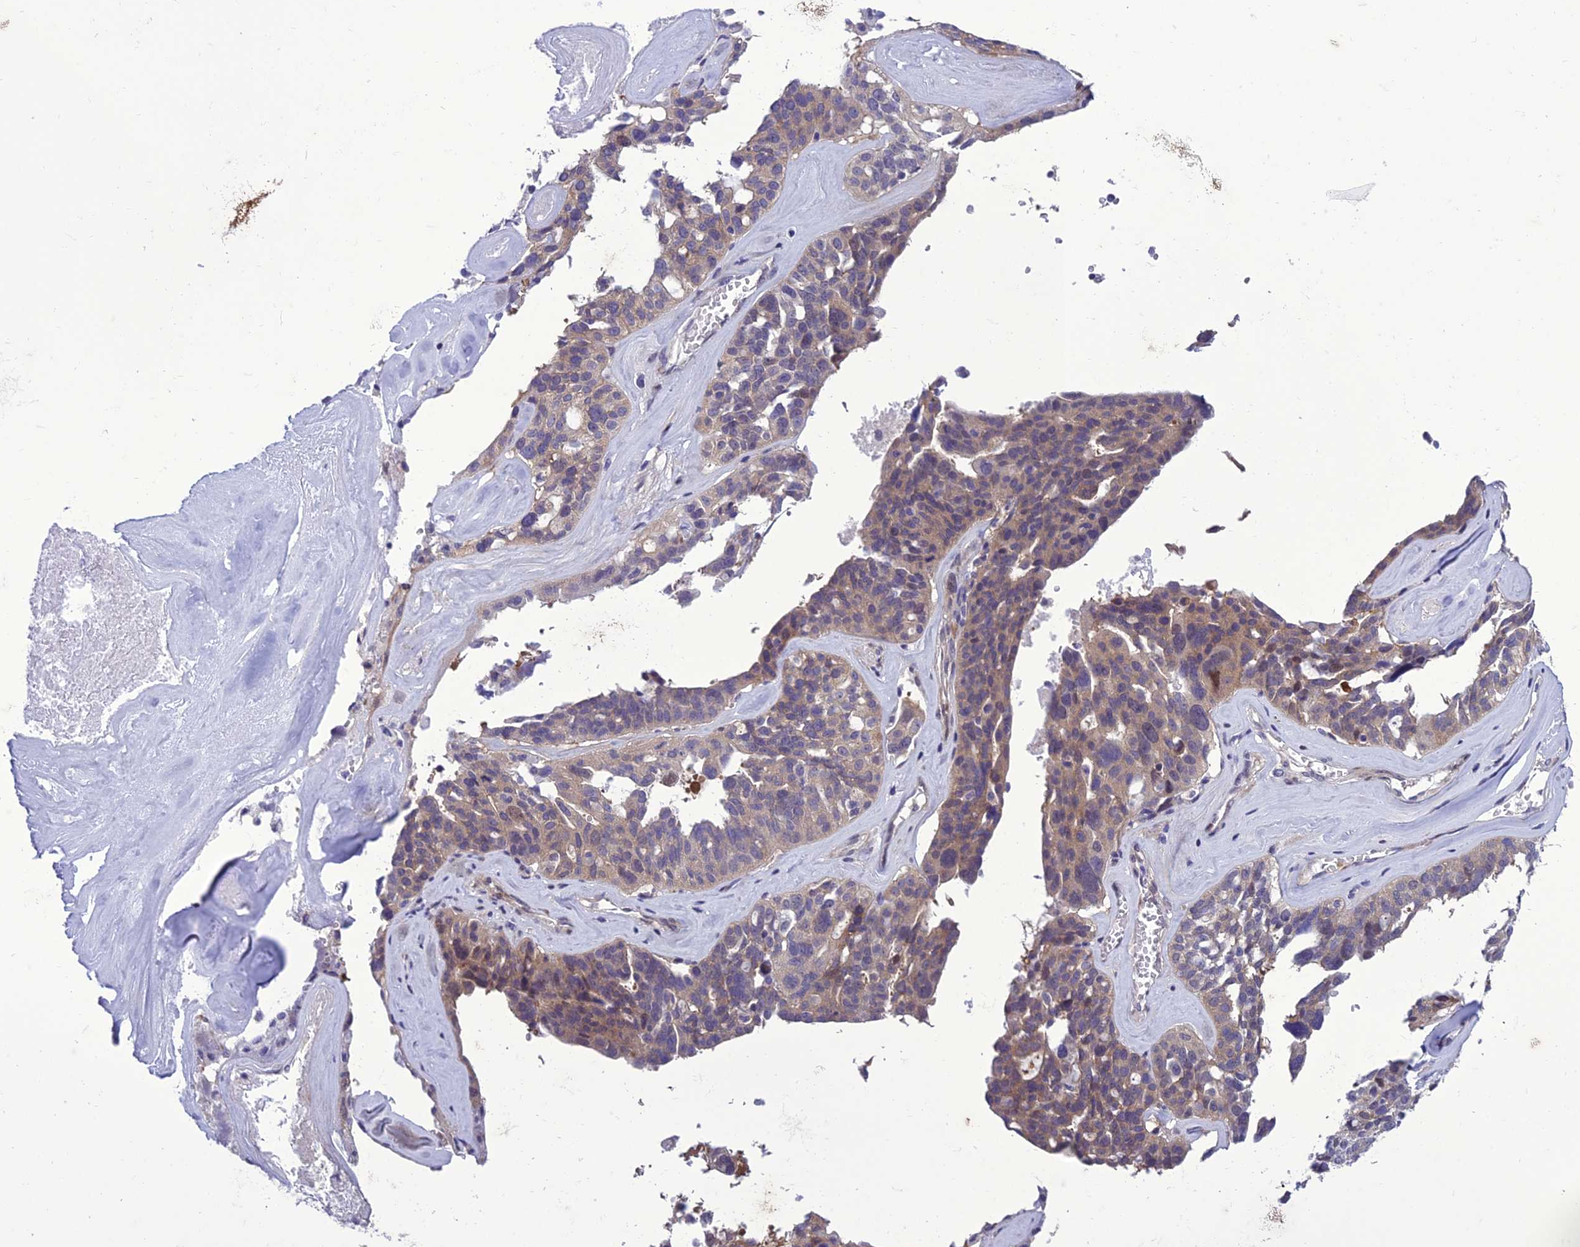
{"staining": {"intensity": "weak", "quantity": ">75%", "location": "cytoplasmic/membranous"}, "tissue": "ovarian cancer", "cell_type": "Tumor cells", "image_type": "cancer", "snomed": [{"axis": "morphology", "description": "Cystadenocarcinoma, serous, NOS"}, {"axis": "topography", "description": "Ovary"}], "caption": "Tumor cells display weak cytoplasmic/membranous positivity in about >75% of cells in serous cystadenocarcinoma (ovarian). (Stains: DAB (3,3'-diaminobenzidine) in brown, nuclei in blue, Microscopy: brightfield microscopy at high magnification).", "gene": "GAB4", "patient": {"sex": "female", "age": 59}}